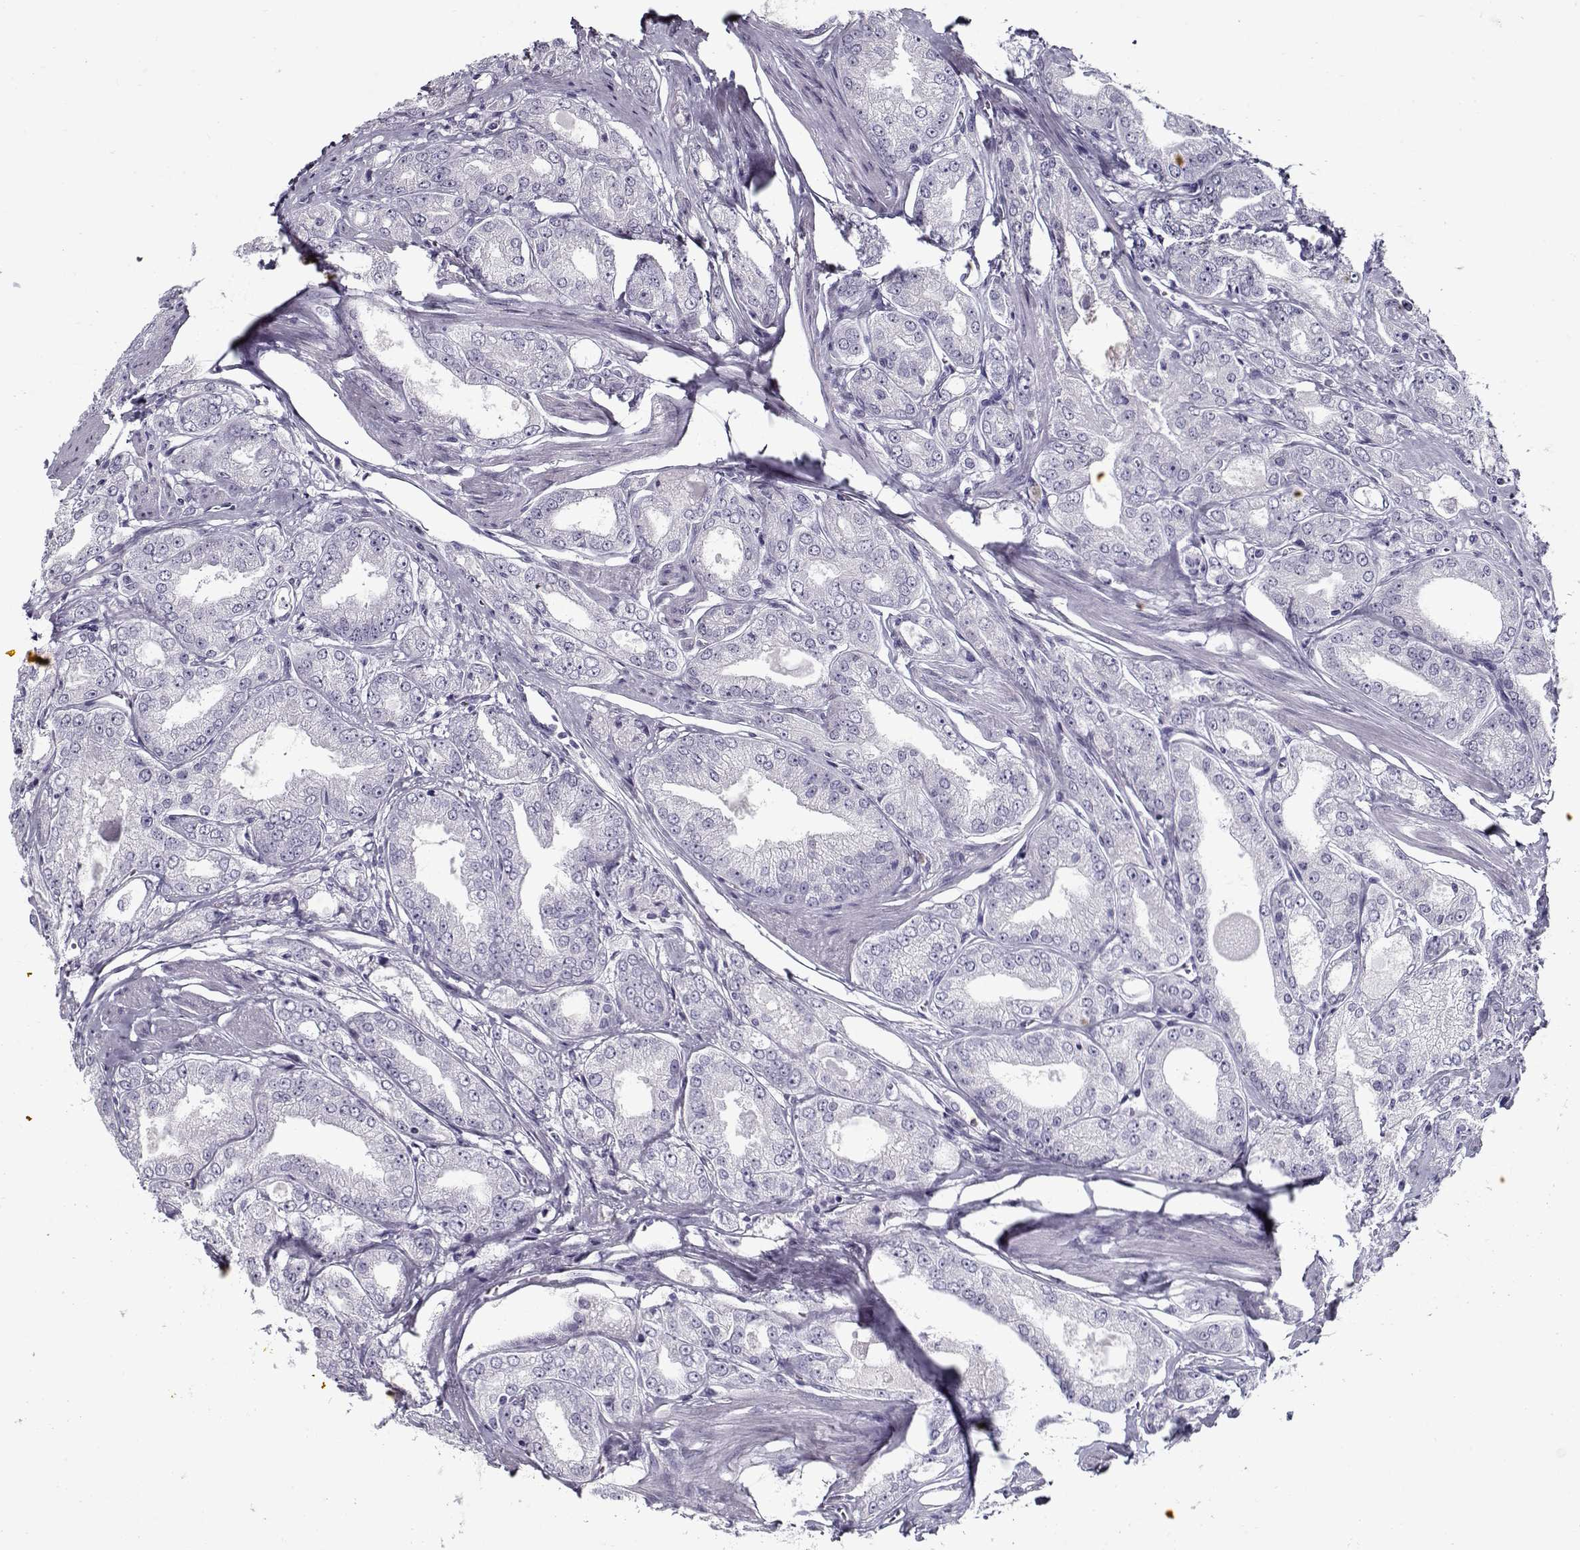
{"staining": {"intensity": "negative", "quantity": "none", "location": "none"}, "tissue": "prostate cancer", "cell_type": "Tumor cells", "image_type": "cancer", "snomed": [{"axis": "morphology", "description": "Adenocarcinoma, NOS"}, {"axis": "morphology", "description": "Adenocarcinoma, High grade"}, {"axis": "topography", "description": "Prostate"}], "caption": "The photomicrograph reveals no staining of tumor cells in prostate adenocarcinoma (high-grade).", "gene": "GAGE2A", "patient": {"sex": "male", "age": 70}}